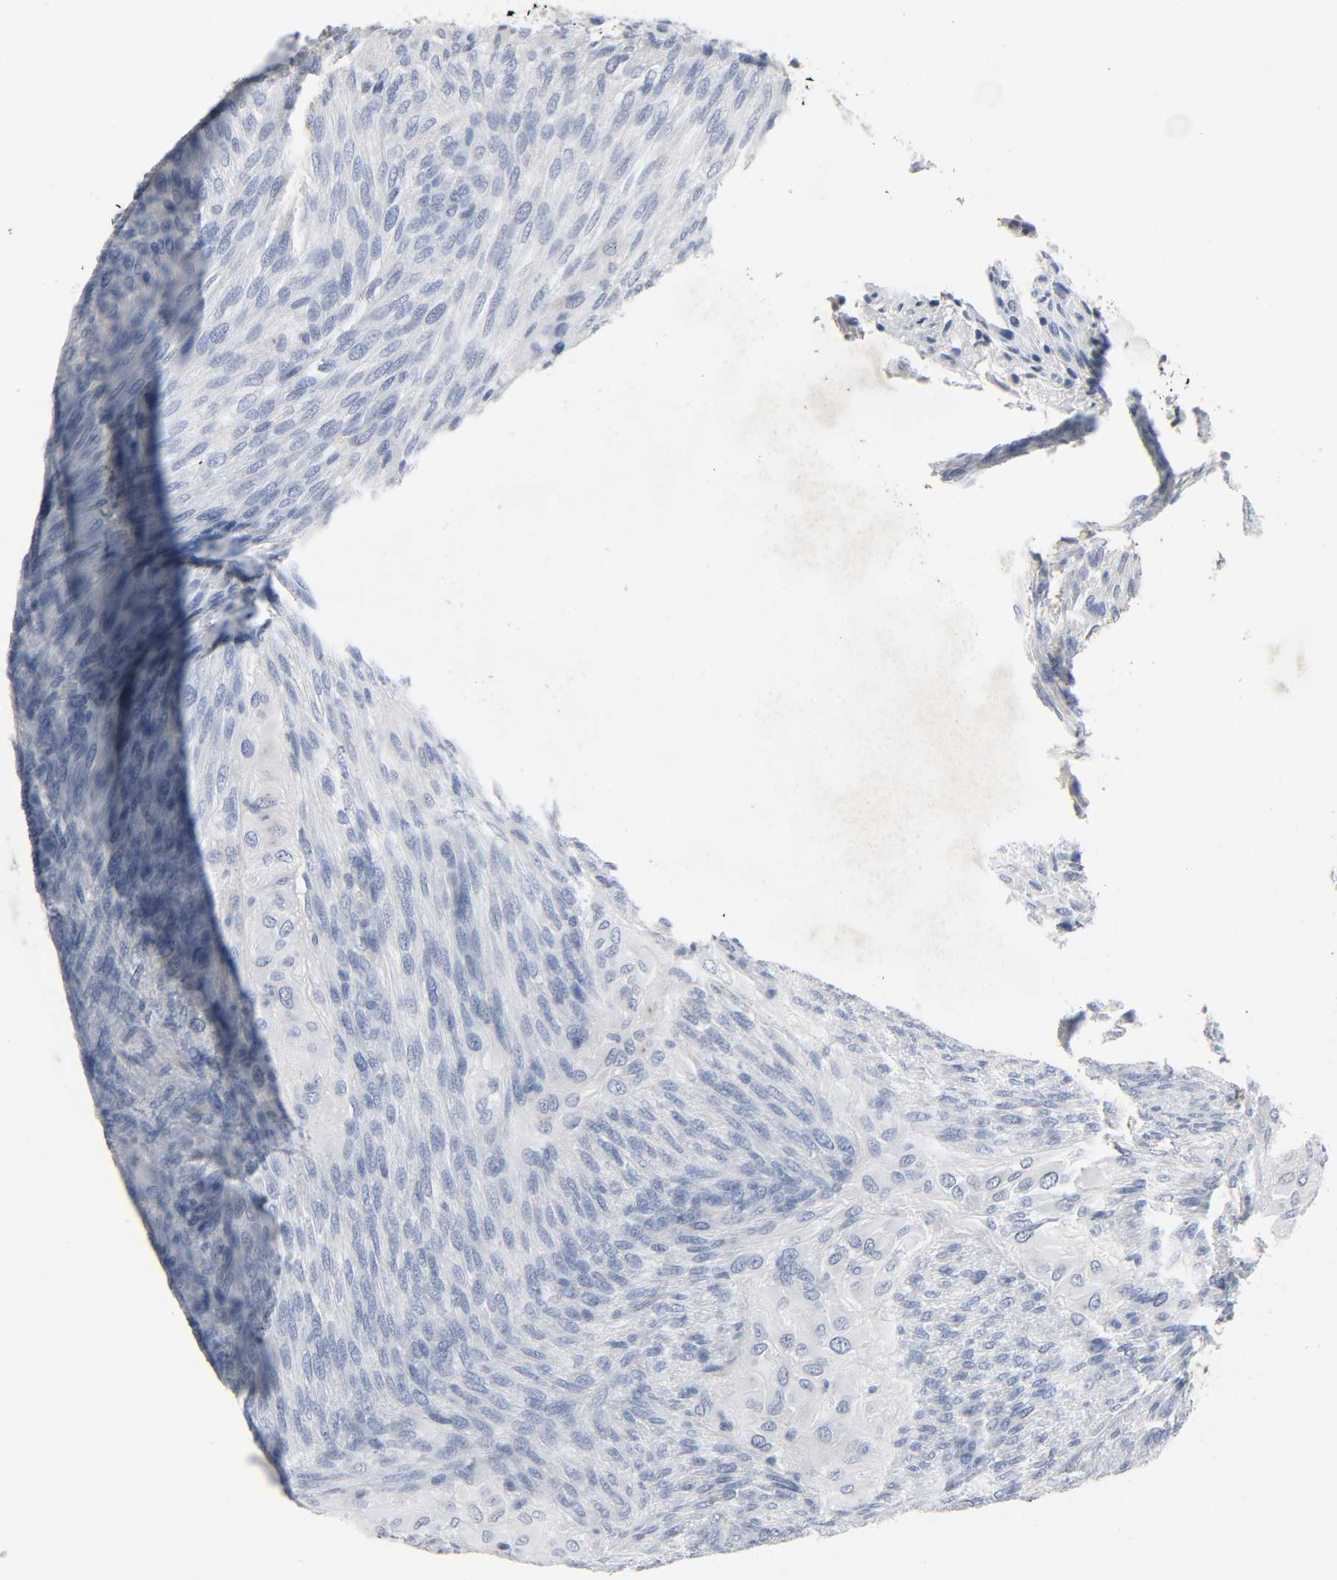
{"staining": {"intensity": "negative", "quantity": "none", "location": "none"}, "tissue": "glioma", "cell_type": "Tumor cells", "image_type": "cancer", "snomed": [{"axis": "morphology", "description": "Glioma, malignant, High grade"}, {"axis": "topography", "description": "Cerebral cortex"}], "caption": "This photomicrograph is of glioma stained with IHC to label a protein in brown with the nuclei are counter-stained blue. There is no positivity in tumor cells.", "gene": "FBLN5", "patient": {"sex": "female", "age": 55}}